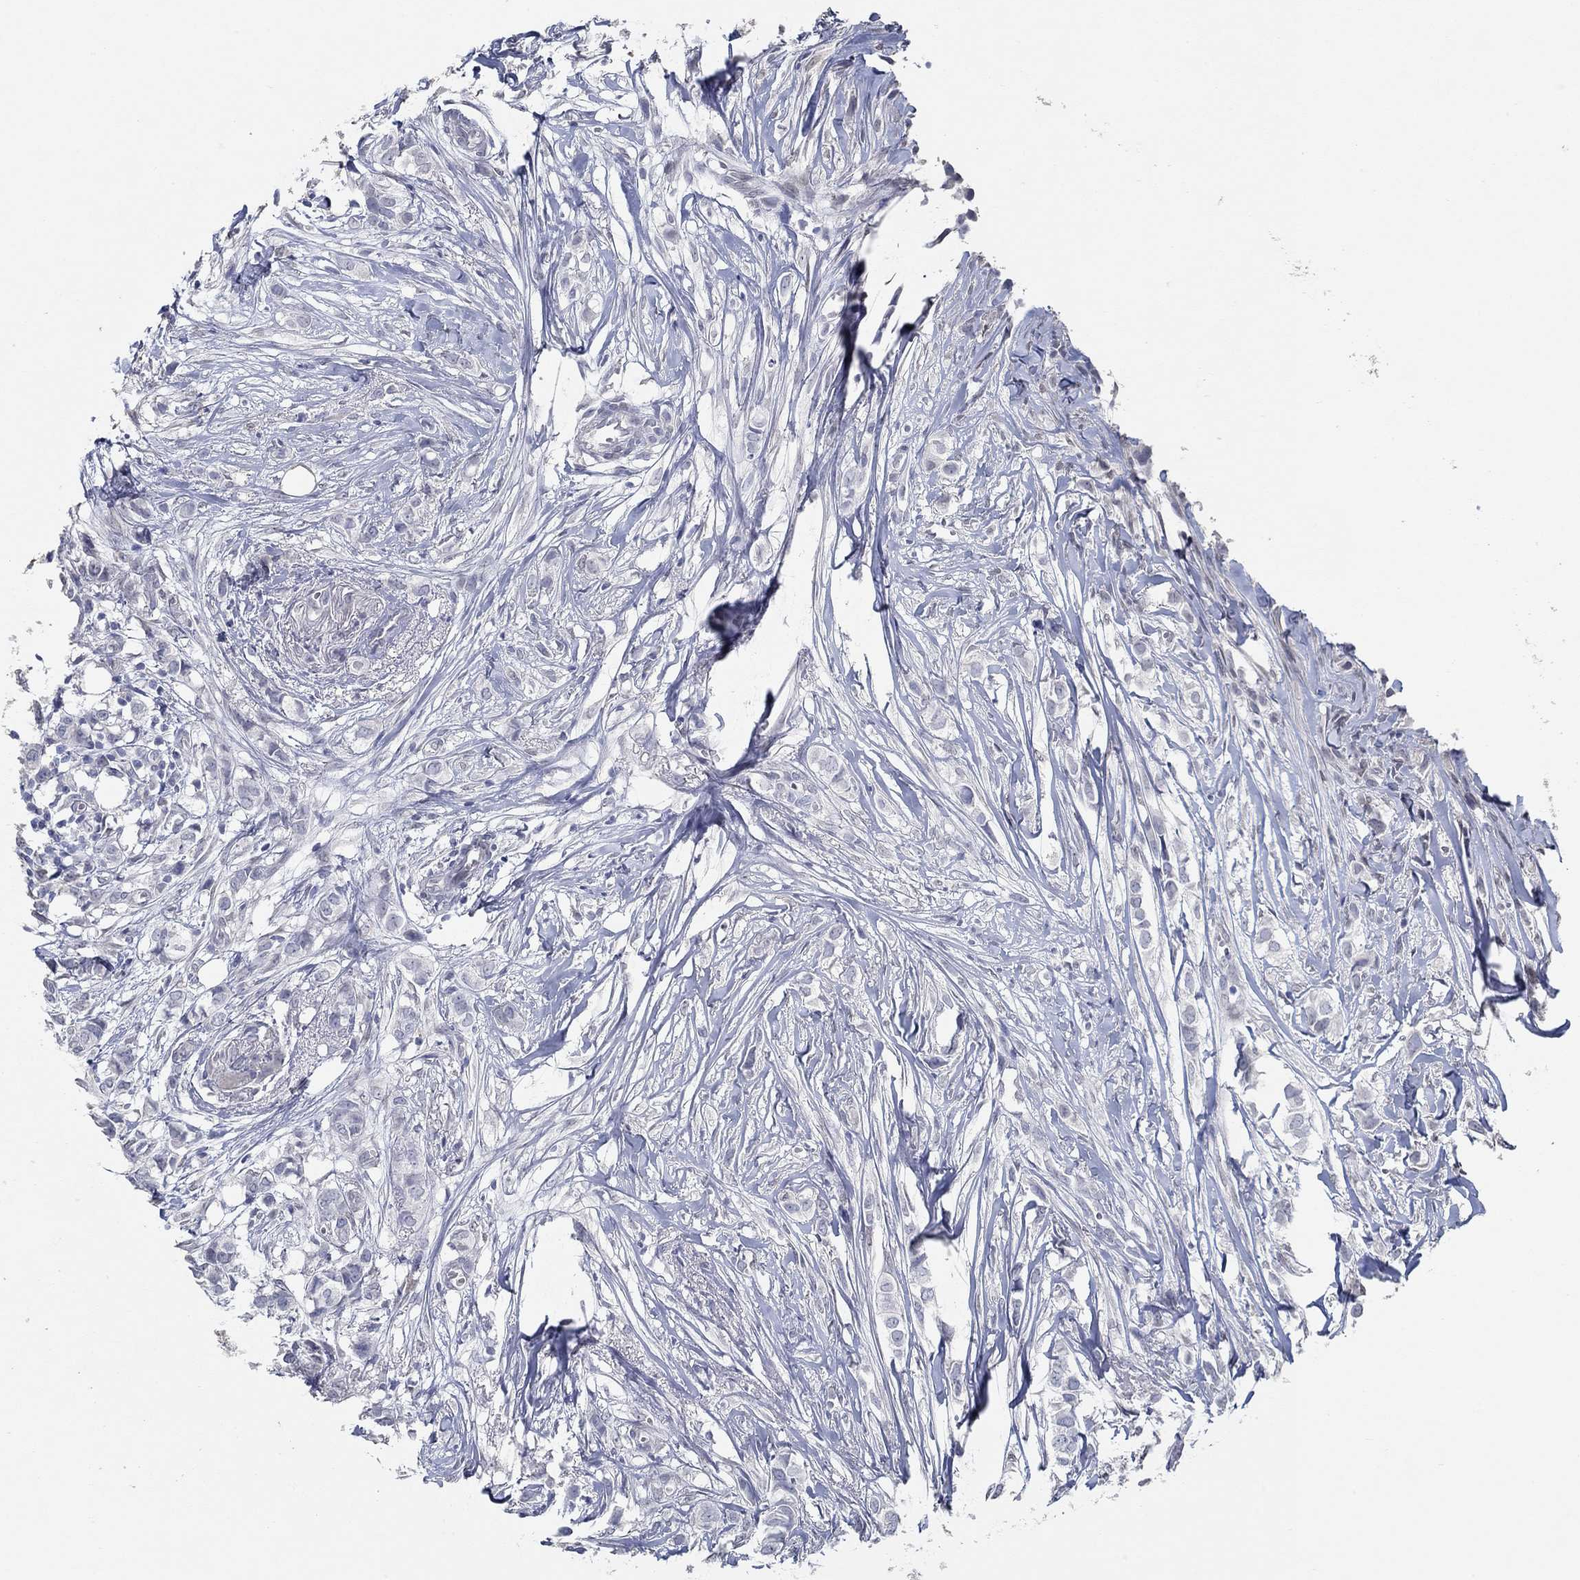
{"staining": {"intensity": "negative", "quantity": "none", "location": "none"}, "tissue": "breast cancer", "cell_type": "Tumor cells", "image_type": "cancer", "snomed": [{"axis": "morphology", "description": "Duct carcinoma"}, {"axis": "topography", "description": "Breast"}], "caption": "There is no significant expression in tumor cells of infiltrating ductal carcinoma (breast).", "gene": "NUP155", "patient": {"sex": "female", "age": 85}}